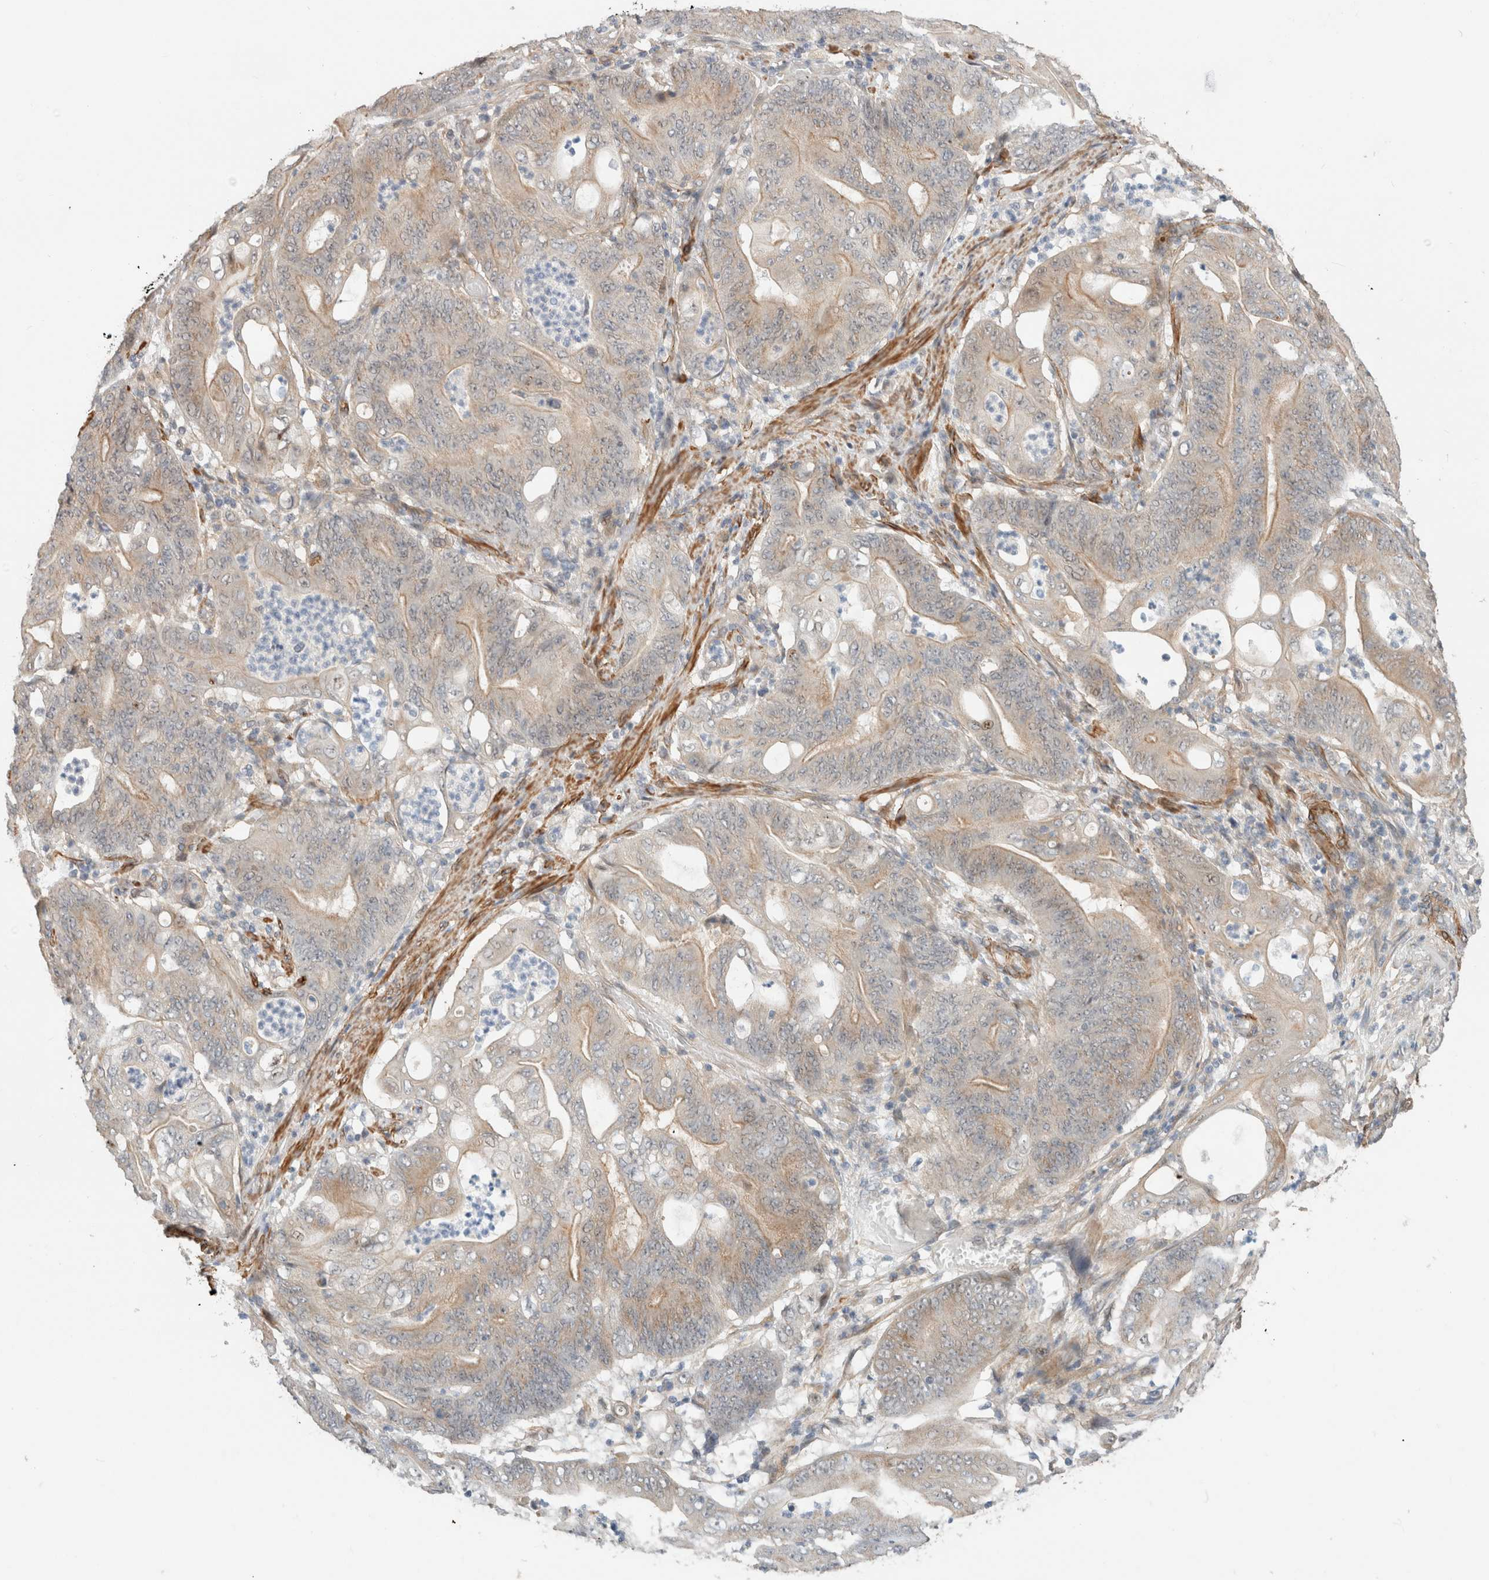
{"staining": {"intensity": "weak", "quantity": ">75%", "location": "cytoplasmic/membranous"}, "tissue": "stomach cancer", "cell_type": "Tumor cells", "image_type": "cancer", "snomed": [{"axis": "morphology", "description": "Adenocarcinoma, NOS"}, {"axis": "topography", "description": "Stomach"}], "caption": "Stomach cancer (adenocarcinoma) was stained to show a protein in brown. There is low levels of weak cytoplasmic/membranous staining in approximately >75% of tumor cells.", "gene": "ID3", "patient": {"sex": "female", "age": 73}}